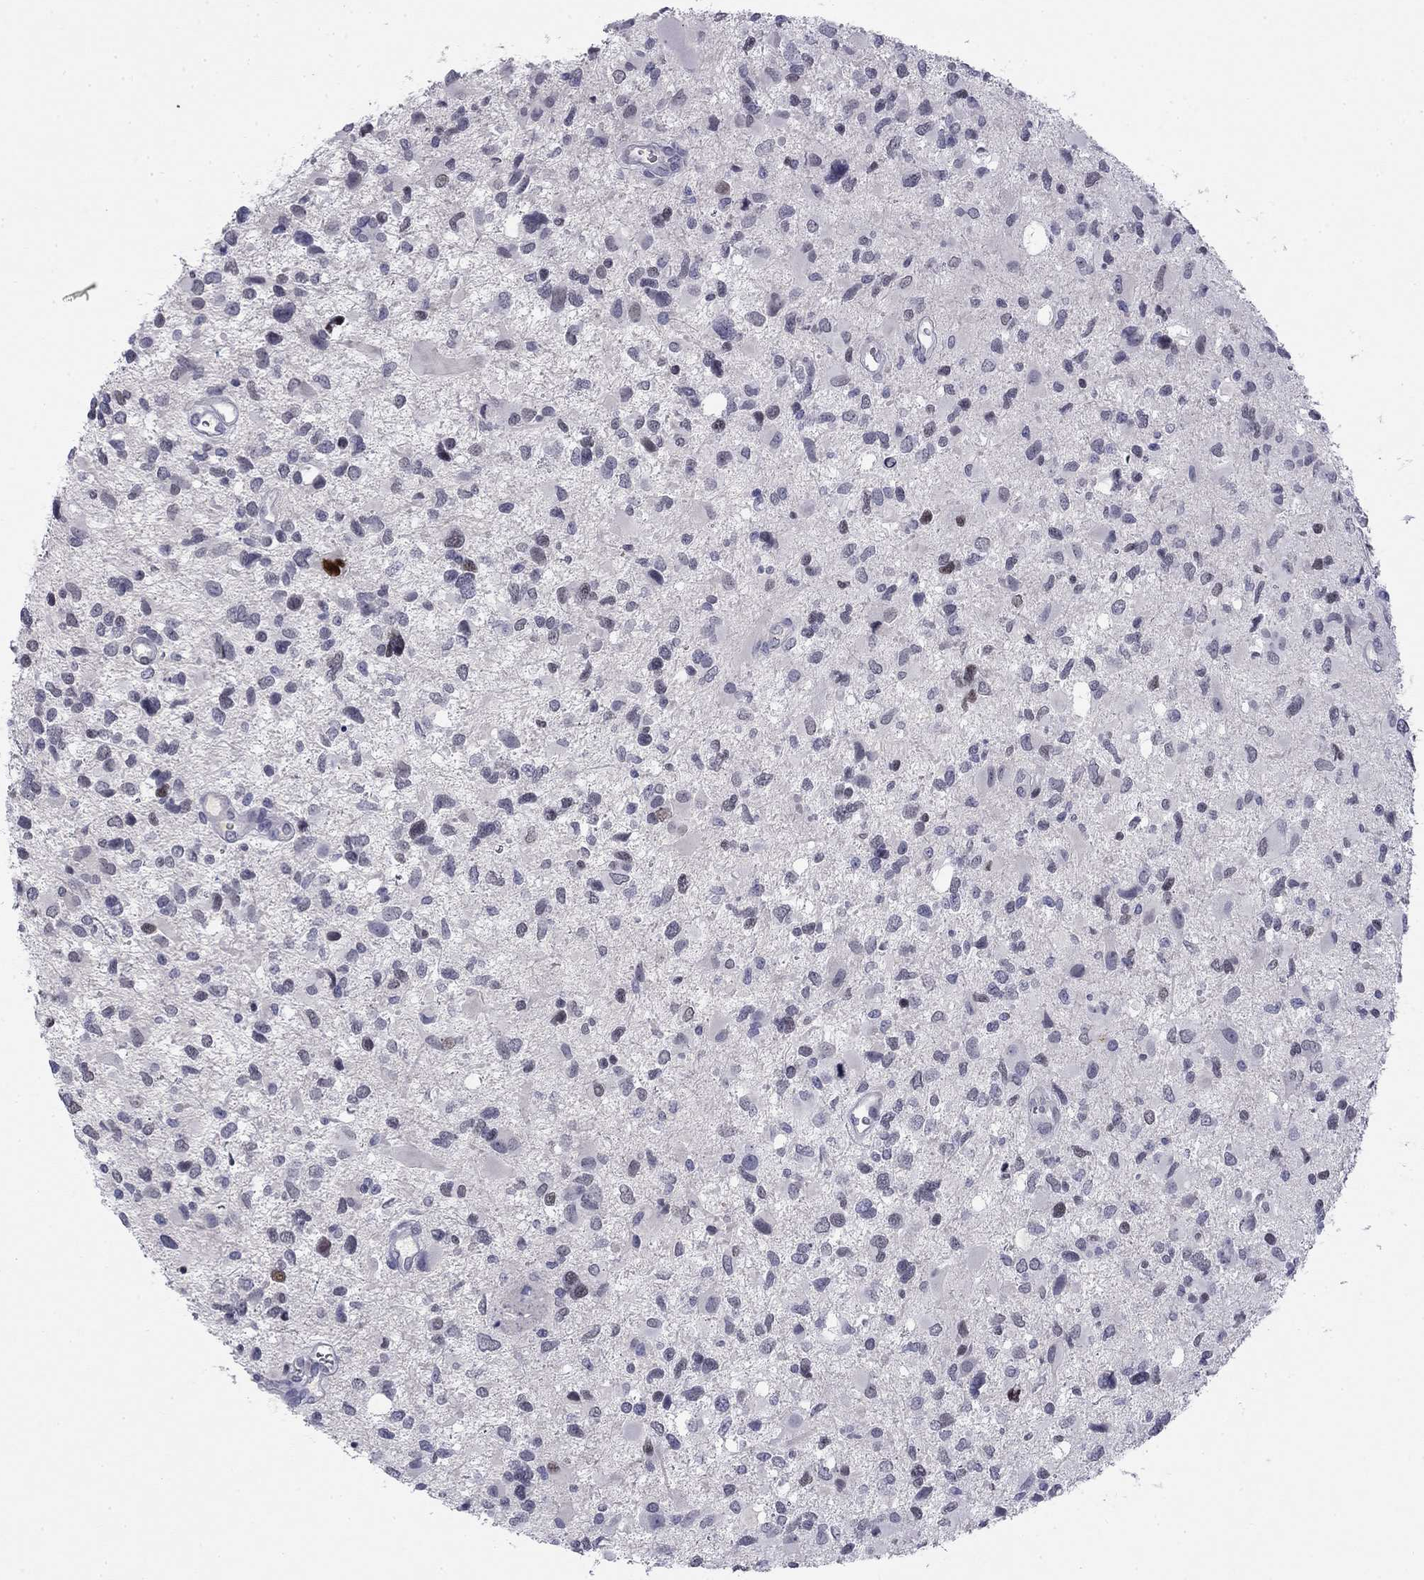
{"staining": {"intensity": "negative", "quantity": "none", "location": "none"}, "tissue": "glioma", "cell_type": "Tumor cells", "image_type": "cancer", "snomed": [{"axis": "morphology", "description": "Glioma, malignant, Low grade"}, {"axis": "topography", "description": "Brain"}], "caption": "Protein analysis of glioma shows no significant staining in tumor cells.", "gene": "TFAP2B", "patient": {"sex": "female", "age": 32}}